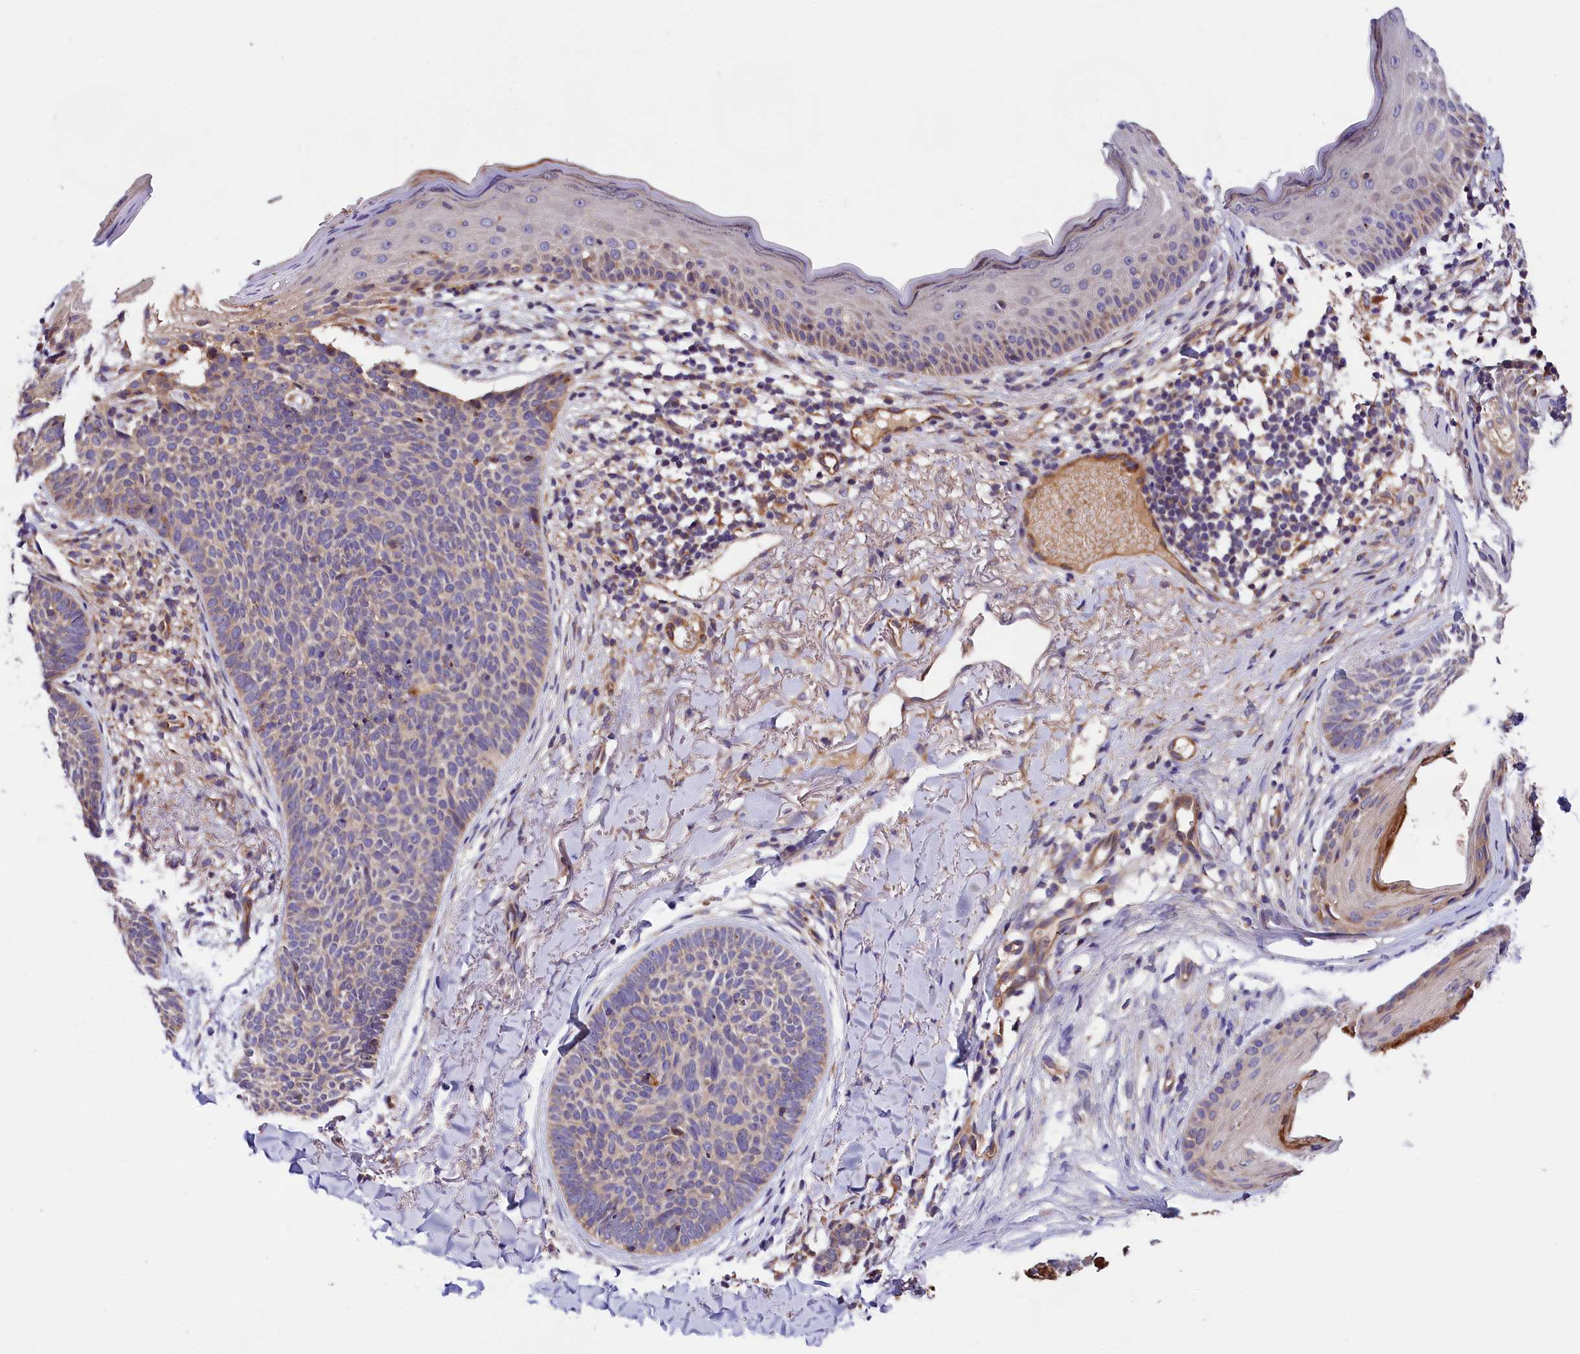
{"staining": {"intensity": "negative", "quantity": "none", "location": "none"}, "tissue": "skin cancer", "cell_type": "Tumor cells", "image_type": "cancer", "snomed": [{"axis": "morphology", "description": "Basal cell carcinoma"}, {"axis": "topography", "description": "Skin"}], "caption": "Basal cell carcinoma (skin) was stained to show a protein in brown. There is no significant positivity in tumor cells. (DAB (3,3'-diaminobenzidine) immunohistochemistry (IHC) with hematoxylin counter stain).", "gene": "SPG11", "patient": {"sex": "female", "age": 70}}